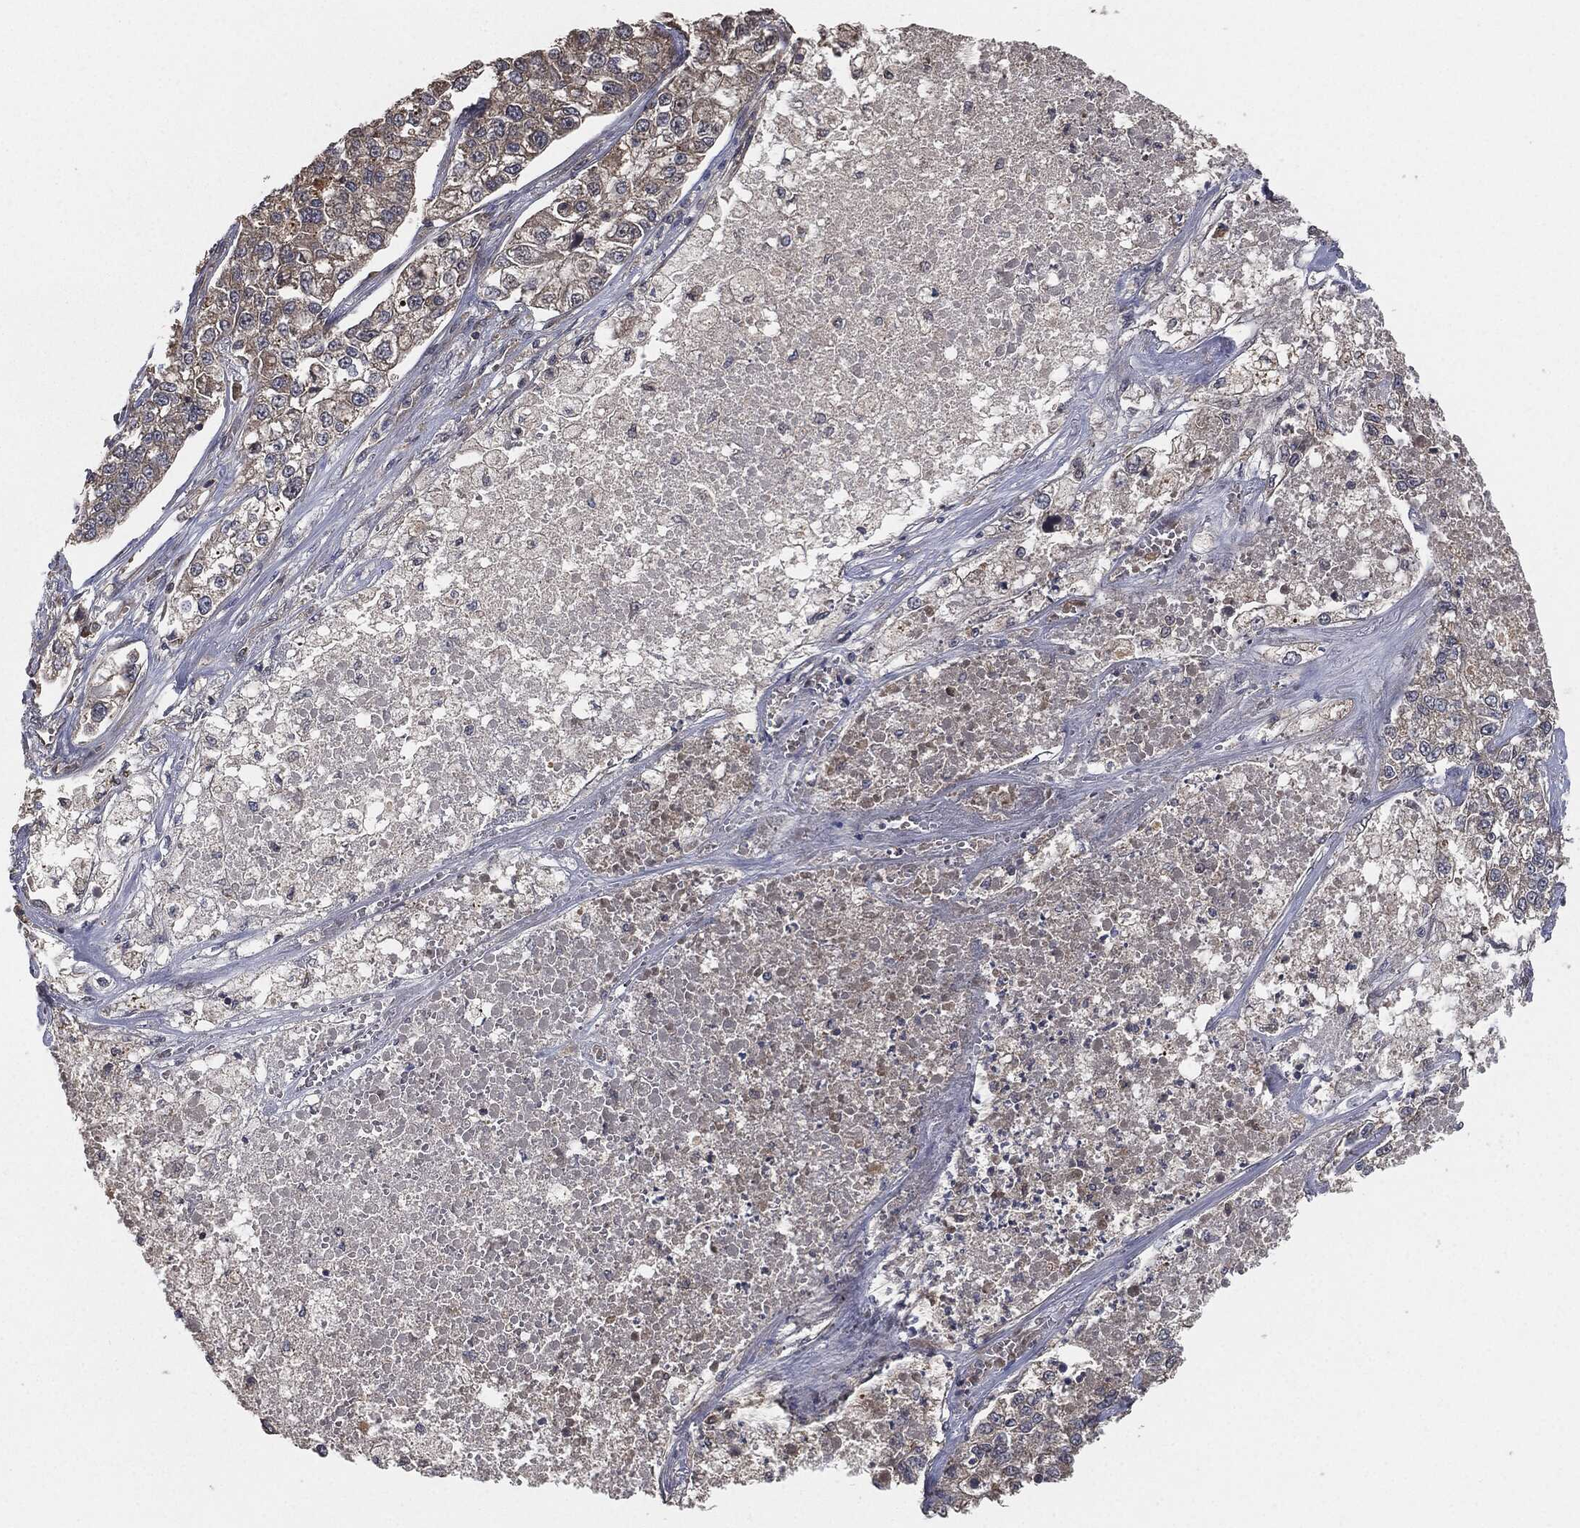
{"staining": {"intensity": "weak", "quantity": "25%-75%", "location": "cytoplasmic/membranous"}, "tissue": "lung cancer", "cell_type": "Tumor cells", "image_type": "cancer", "snomed": [{"axis": "morphology", "description": "Adenocarcinoma, NOS"}, {"axis": "topography", "description": "Lung"}], "caption": "Protein analysis of lung adenocarcinoma tissue demonstrates weak cytoplasmic/membranous expression in approximately 25%-75% of tumor cells. The protein of interest is stained brown, and the nuclei are stained in blue (DAB (3,3'-diaminobenzidine) IHC with brightfield microscopy, high magnification).", "gene": "ERBIN", "patient": {"sex": "male", "age": 49}}